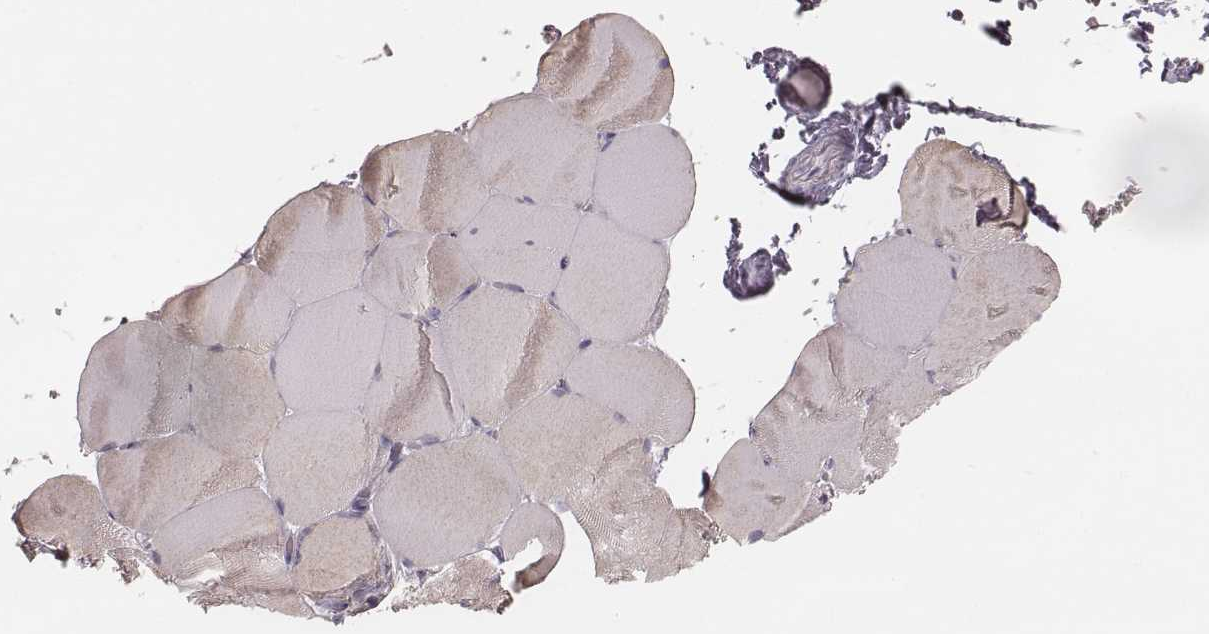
{"staining": {"intensity": "negative", "quantity": "none", "location": "none"}, "tissue": "skeletal muscle", "cell_type": "Myocytes", "image_type": "normal", "snomed": [{"axis": "morphology", "description": "Normal tissue, NOS"}, {"axis": "topography", "description": "Skeletal muscle"}], "caption": "Immunohistochemical staining of unremarkable skeletal muscle shows no significant staining in myocytes.", "gene": "KRT82", "patient": {"sex": "female", "age": 37}}